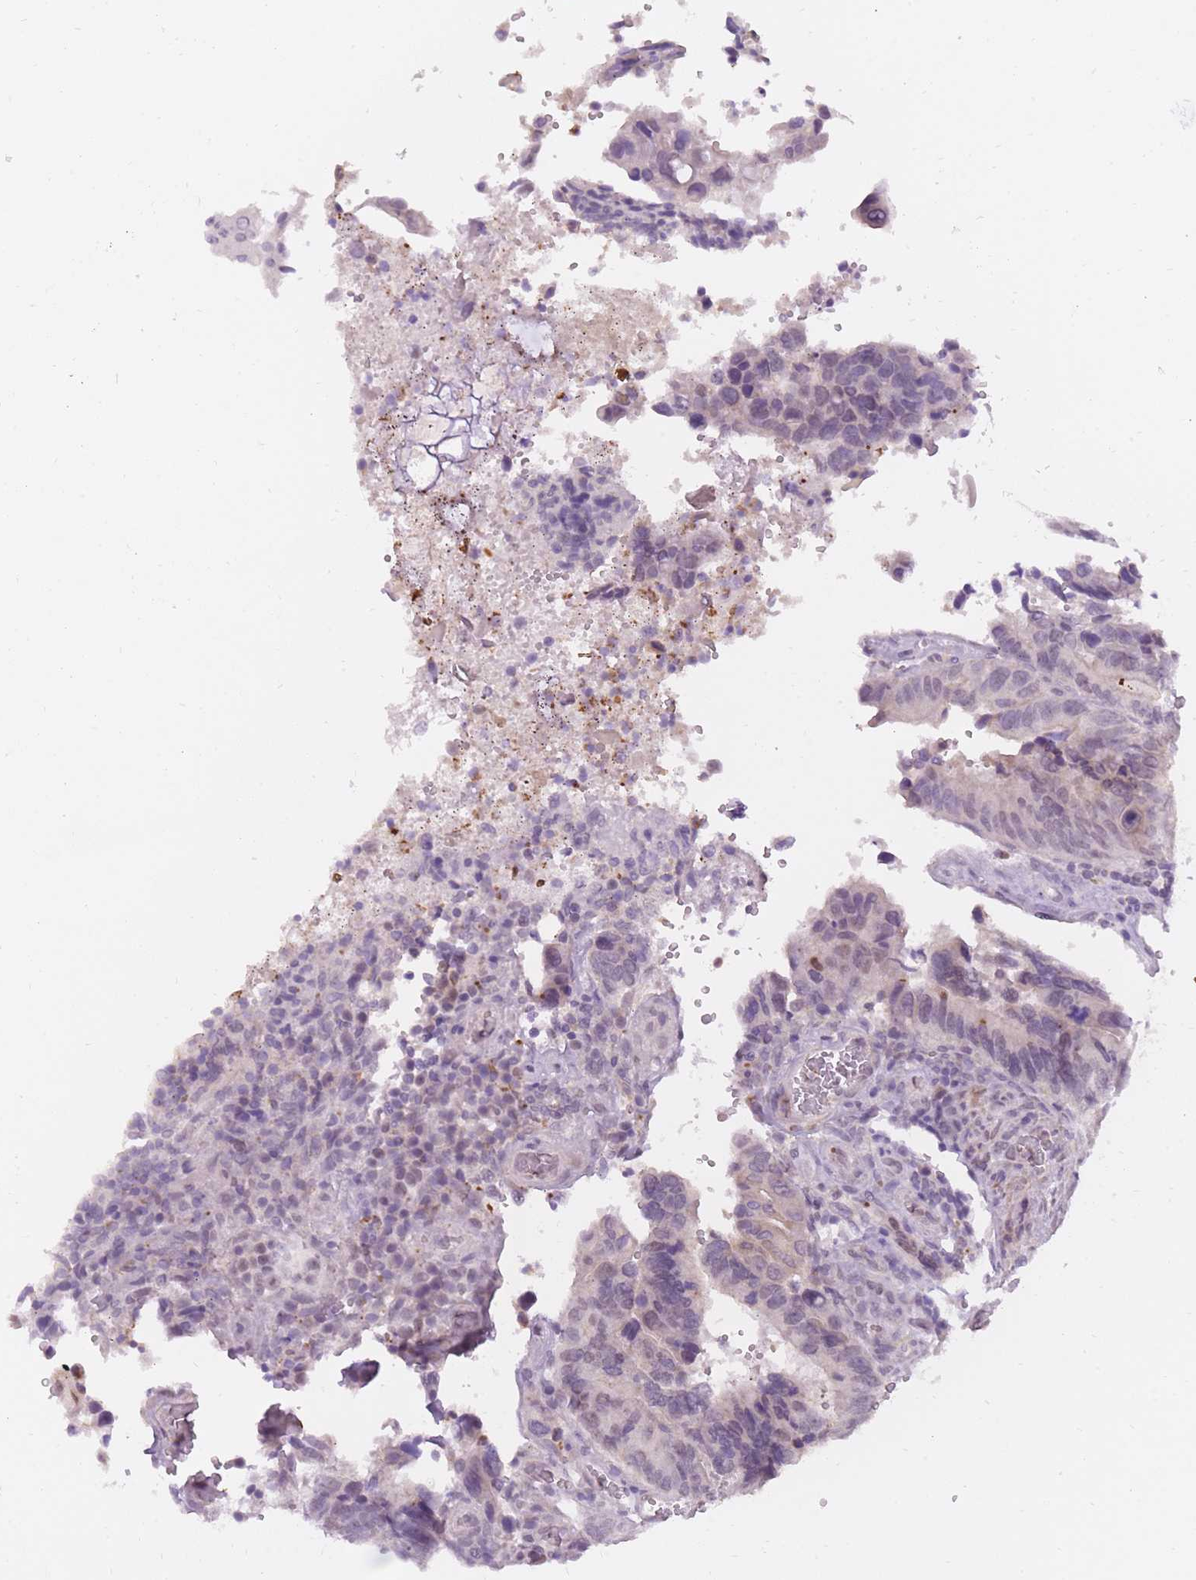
{"staining": {"intensity": "negative", "quantity": "none", "location": "none"}, "tissue": "colorectal cancer", "cell_type": "Tumor cells", "image_type": "cancer", "snomed": [{"axis": "morphology", "description": "Adenocarcinoma, NOS"}, {"axis": "topography", "description": "Colon"}], "caption": "A photomicrograph of colorectal cancer (adenocarcinoma) stained for a protein shows no brown staining in tumor cells.", "gene": "TIGD1", "patient": {"sex": "male", "age": 84}}